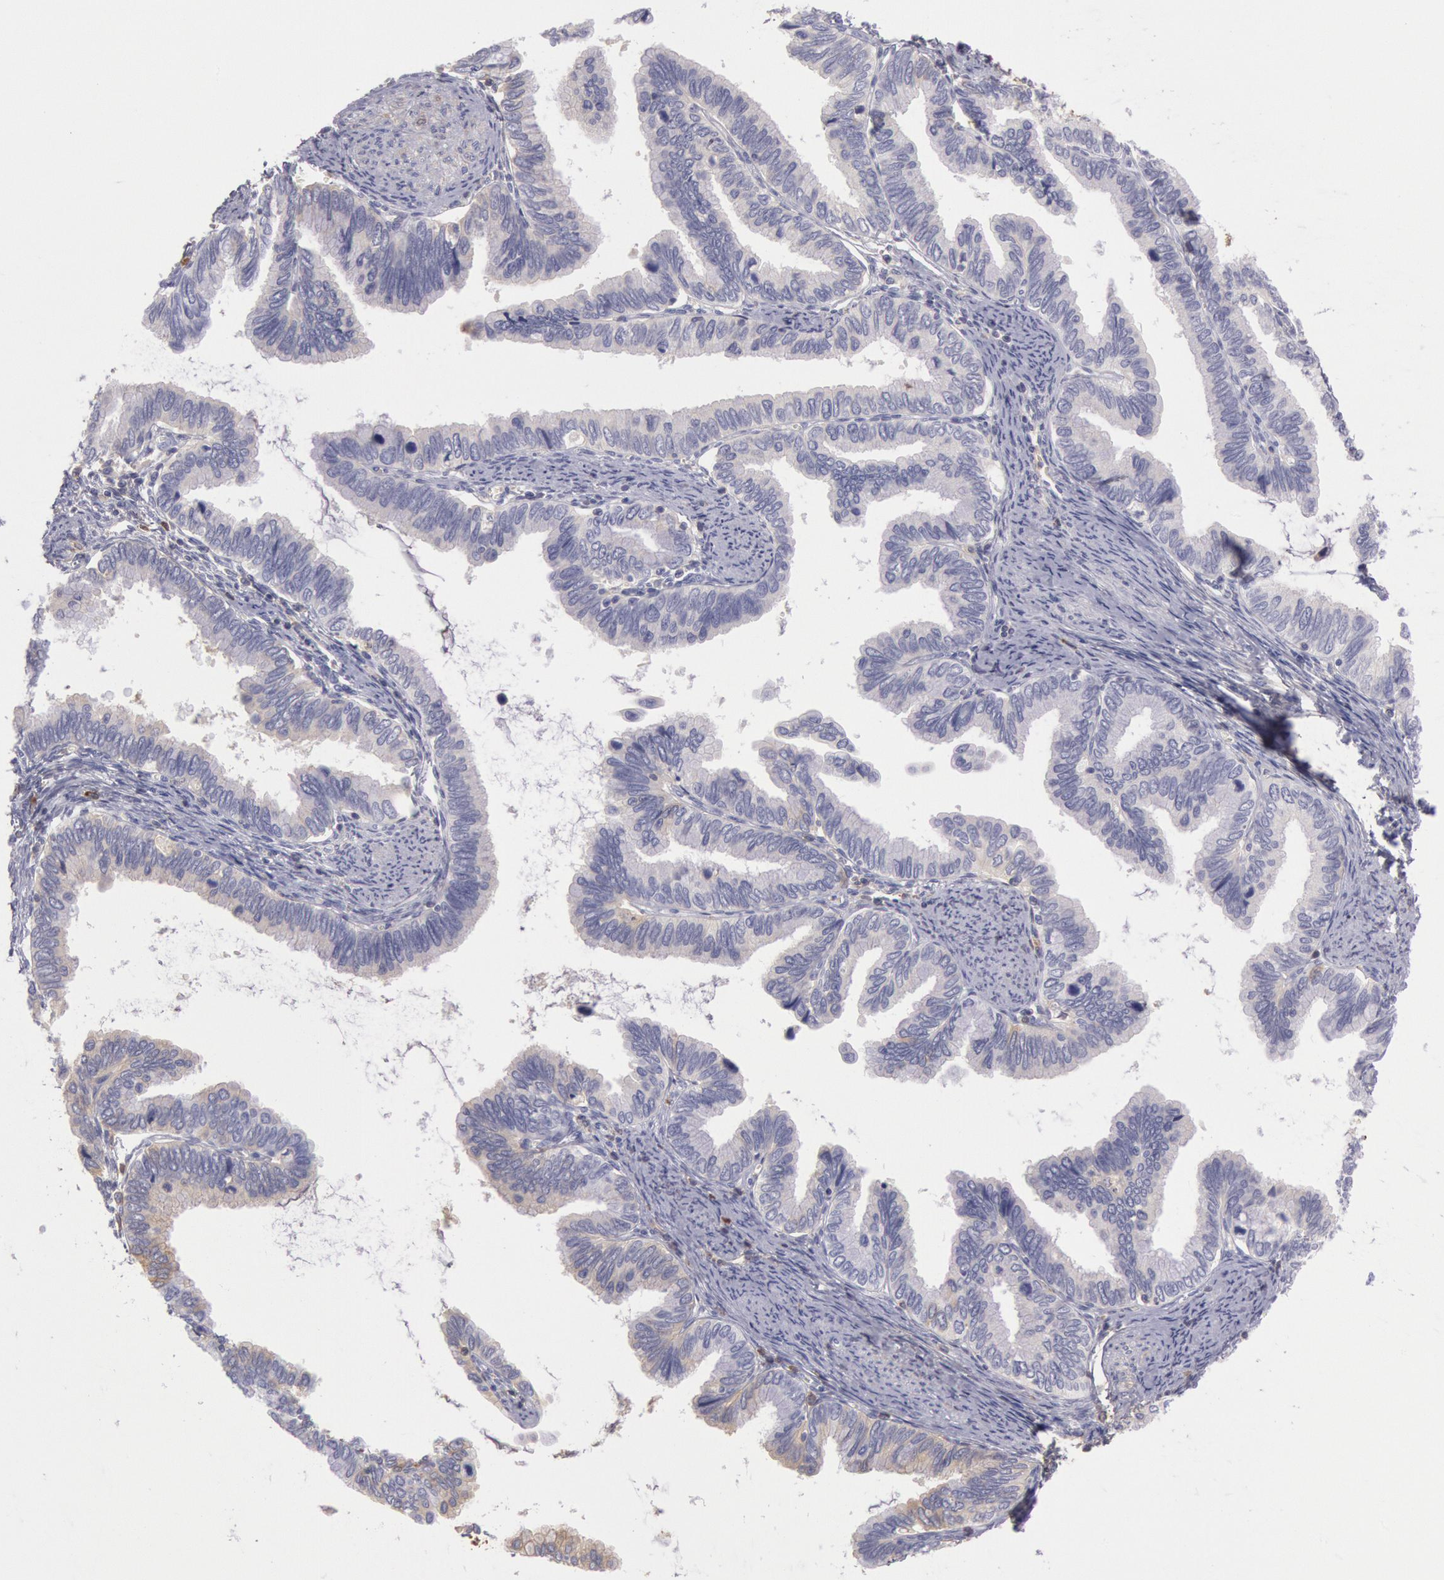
{"staining": {"intensity": "weak", "quantity": "<25%", "location": "cytoplasmic/membranous"}, "tissue": "cervical cancer", "cell_type": "Tumor cells", "image_type": "cancer", "snomed": [{"axis": "morphology", "description": "Adenocarcinoma, NOS"}, {"axis": "topography", "description": "Cervix"}], "caption": "Immunohistochemistry (IHC) of human cervical adenocarcinoma displays no expression in tumor cells. Nuclei are stained in blue.", "gene": "IGHG1", "patient": {"sex": "female", "age": 49}}